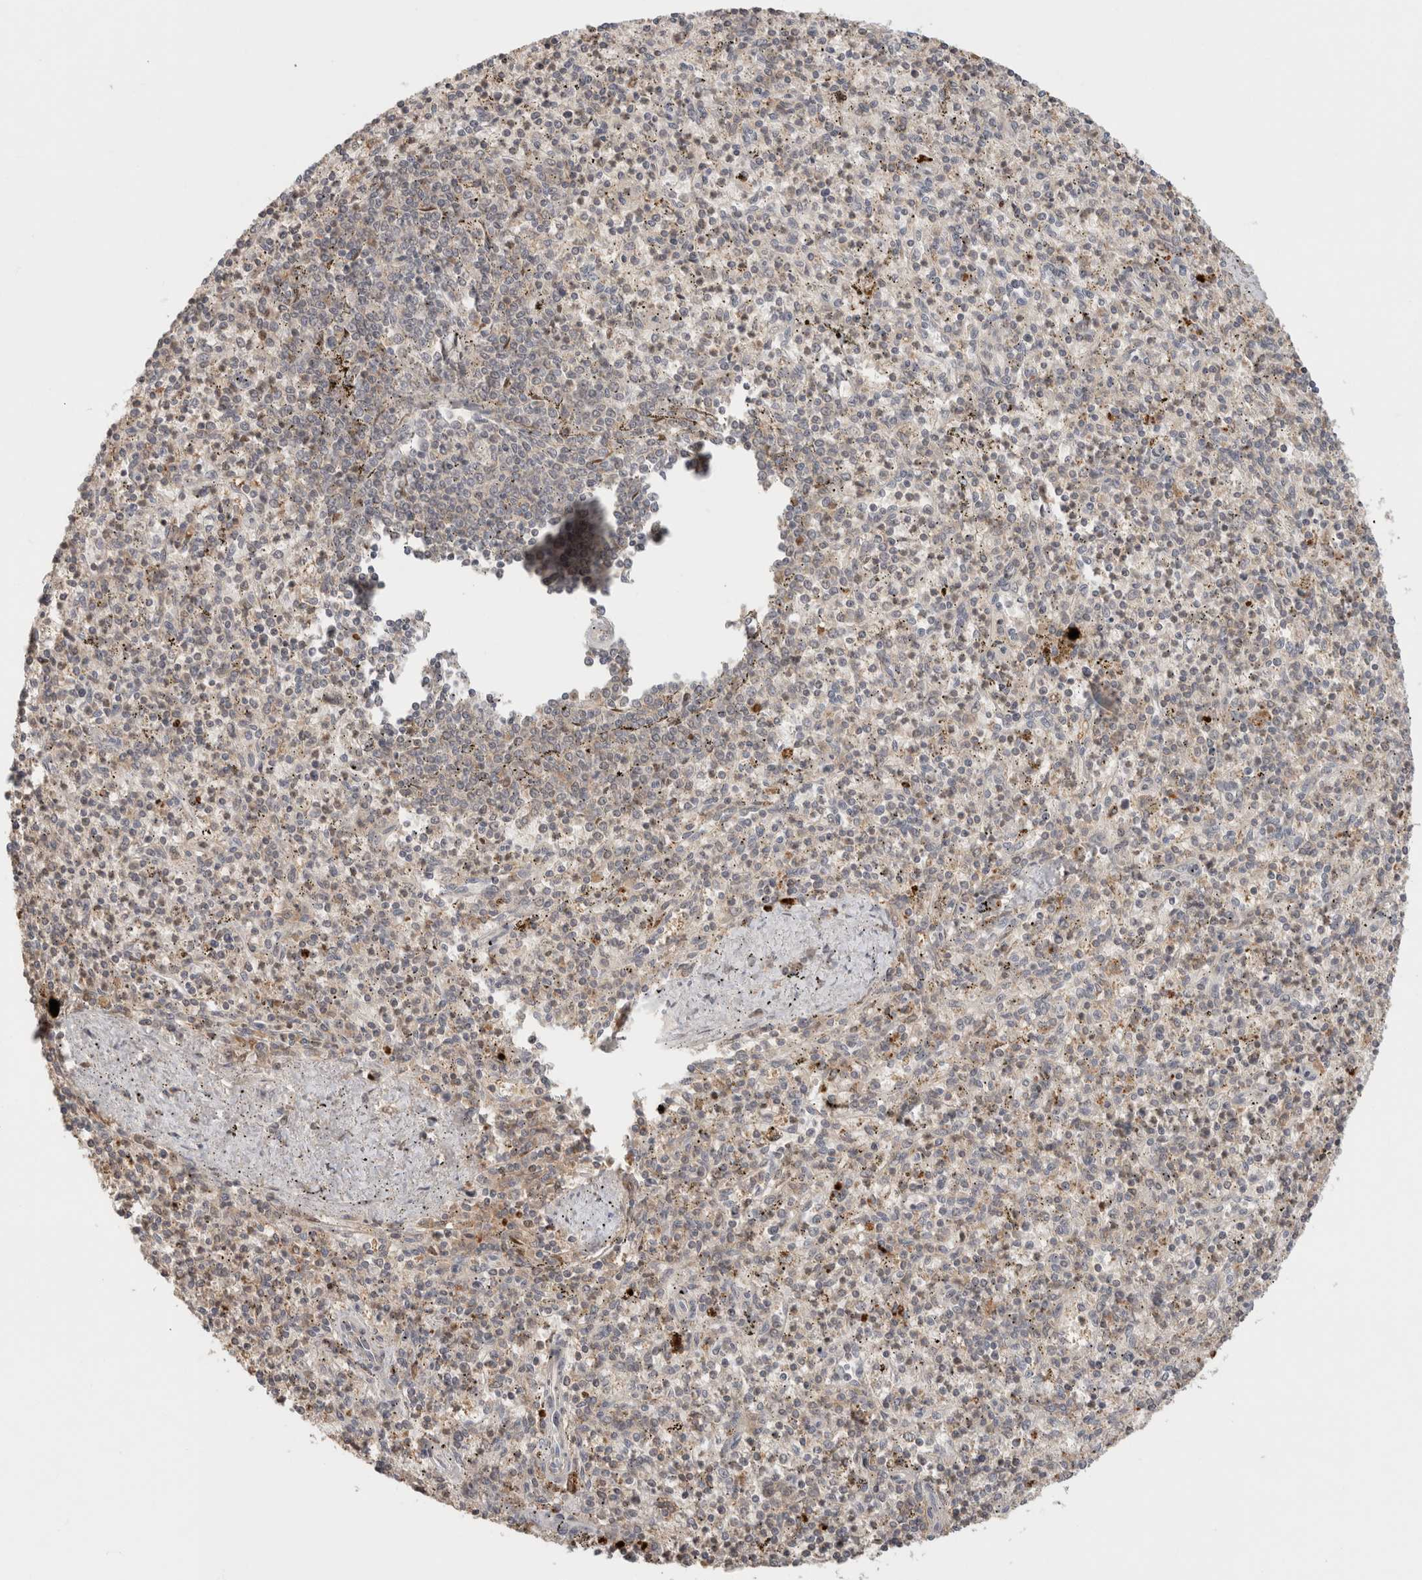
{"staining": {"intensity": "weak", "quantity": "<25%", "location": "cytoplasmic/membranous"}, "tissue": "spleen", "cell_type": "Cells in red pulp", "image_type": "normal", "snomed": [{"axis": "morphology", "description": "Normal tissue, NOS"}, {"axis": "topography", "description": "Spleen"}], "caption": "Immunohistochemistry (IHC) of normal spleen shows no expression in cells in red pulp.", "gene": "HSPG2", "patient": {"sex": "male", "age": 72}}